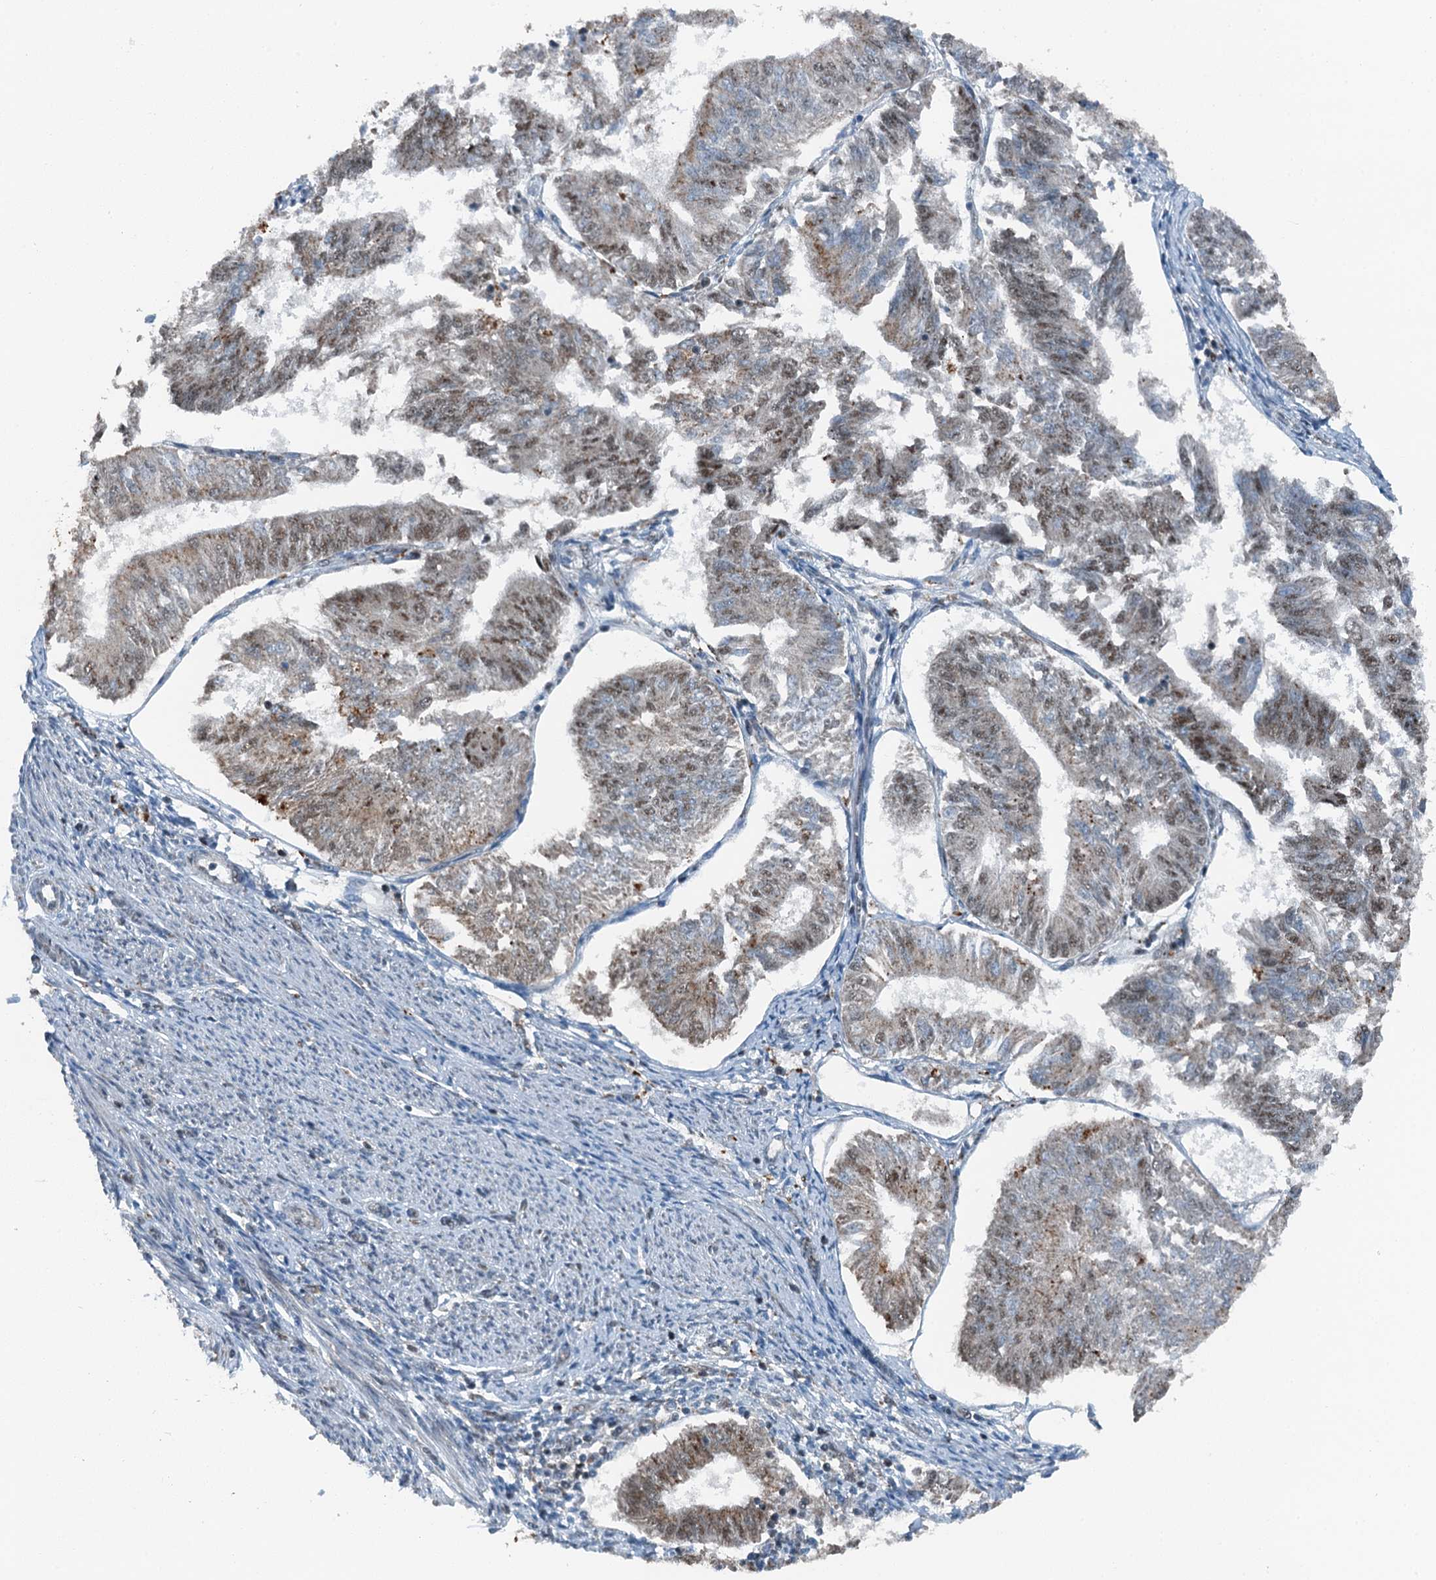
{"staining": {"intensity": "weak", "quantity": "<25%", "location": "cytoplasmic/membranous,nuclear"}, "tissue": "endometrial cancer", "cell_type": "Tumor cells", "image_type": "cancer", "snomed": [{"axis": "morphology", "description": "Adenocarcinoma, NOS"}, {"axis": "topography", "description": "Endometrium"}], "caption": "The photomicrograph displays no significant staining in tumor cells of adenocarcinoma (endometrial).", "gene": "BMERB1", "patient": {"sex": "female", "age": 58}}